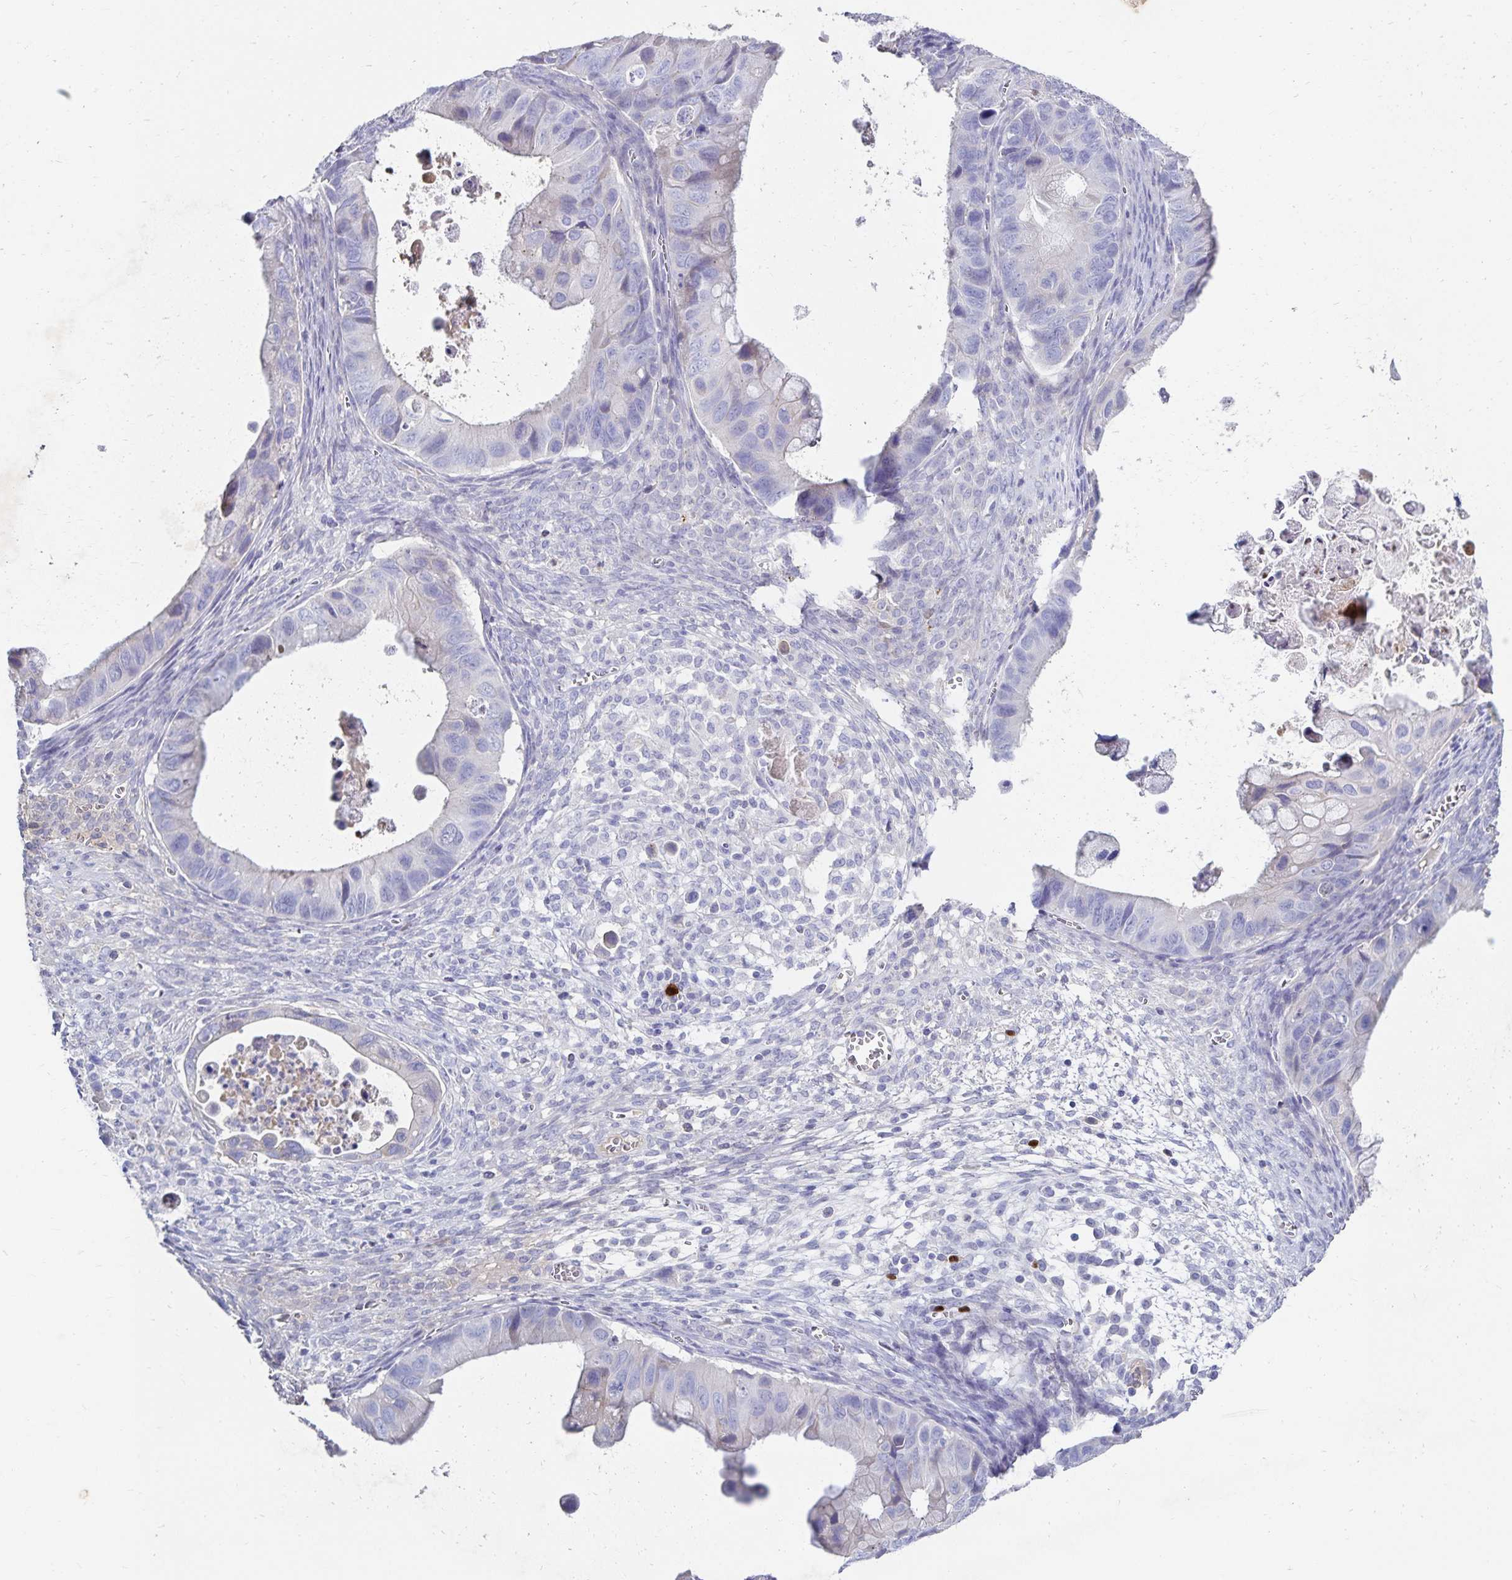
{"staining": {"intensity": "negative", "quantity": "none", "location": "none"}, "tissue": "ovarian cancer", "cell_type": "Tumor cells", "image_type": "cancer", "snomed": [{"axis": "morphology", "description": "Cystadenocarcinoma, mucinous, NOS"}, {"axis": "topography", "description": "Ovary"}], "caption": "Photomicrograph shows no protein expression in tumor cells of ovarian mucinous cystadenocarcinoma tissue.", "gene": "PAX5", "patient": {"sex": "female", "age": 64}}